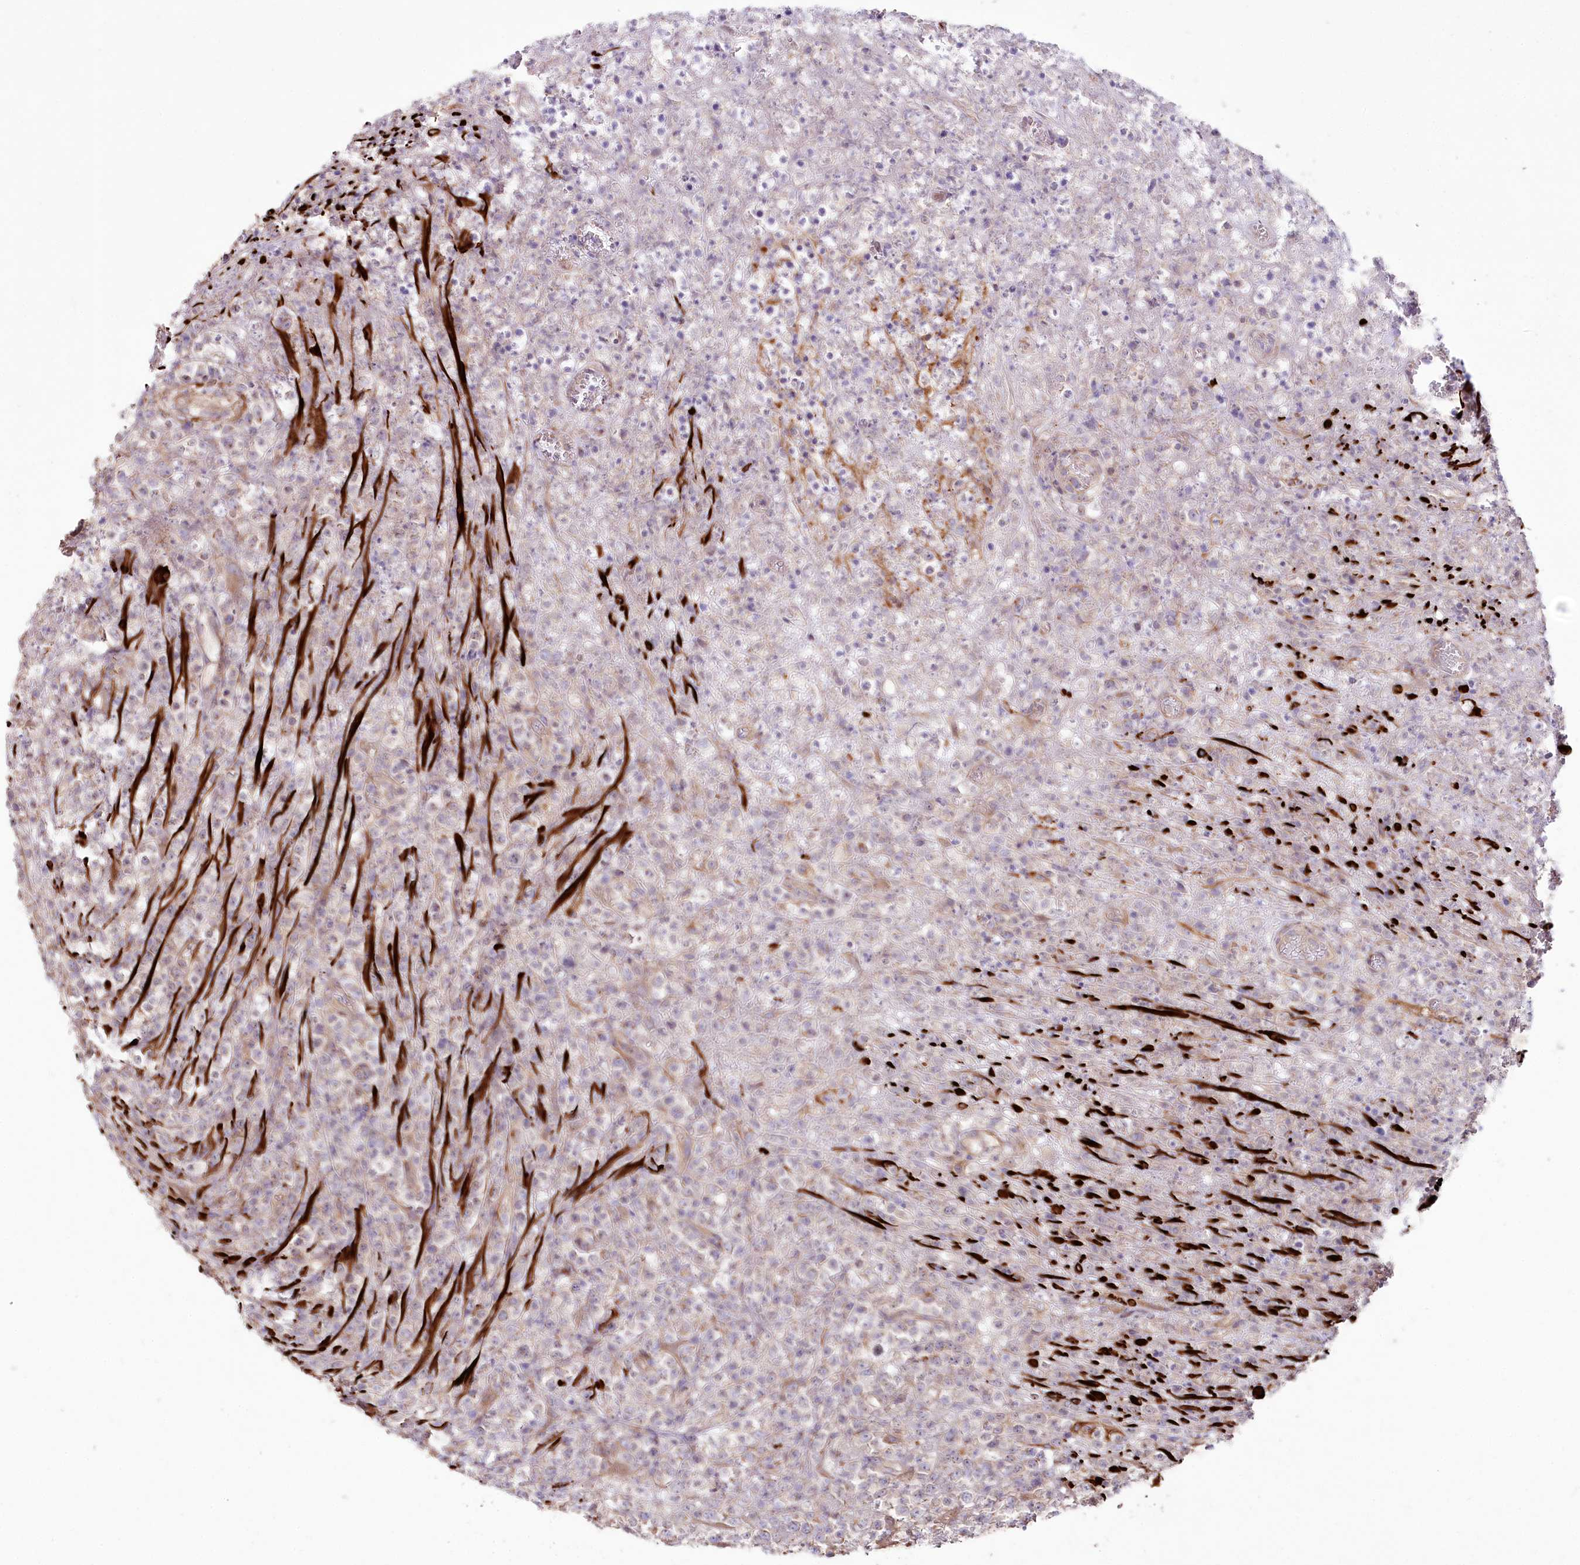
{"staining": {"intensity": "negative", "quantity": "none", "location": "none"}, "tissue": "lymphoma", "cell_type": "Tumor cells", "image_type": "cancer", "snomed": [{"axis": "morphology", "description": "Malignant lymphoma, non-Hodgkin's type, High grade"}, {"axis": "topography", "description": "Colon"}], "caption": "A high-resolution micrograph shows IHC staining of high-grade malignant lymphoma, non-Hodgkin's type, which shows no significant expression in tumor cells.", "gene": "SUMF1", "patient": {"sex": "female", "age": 53}}